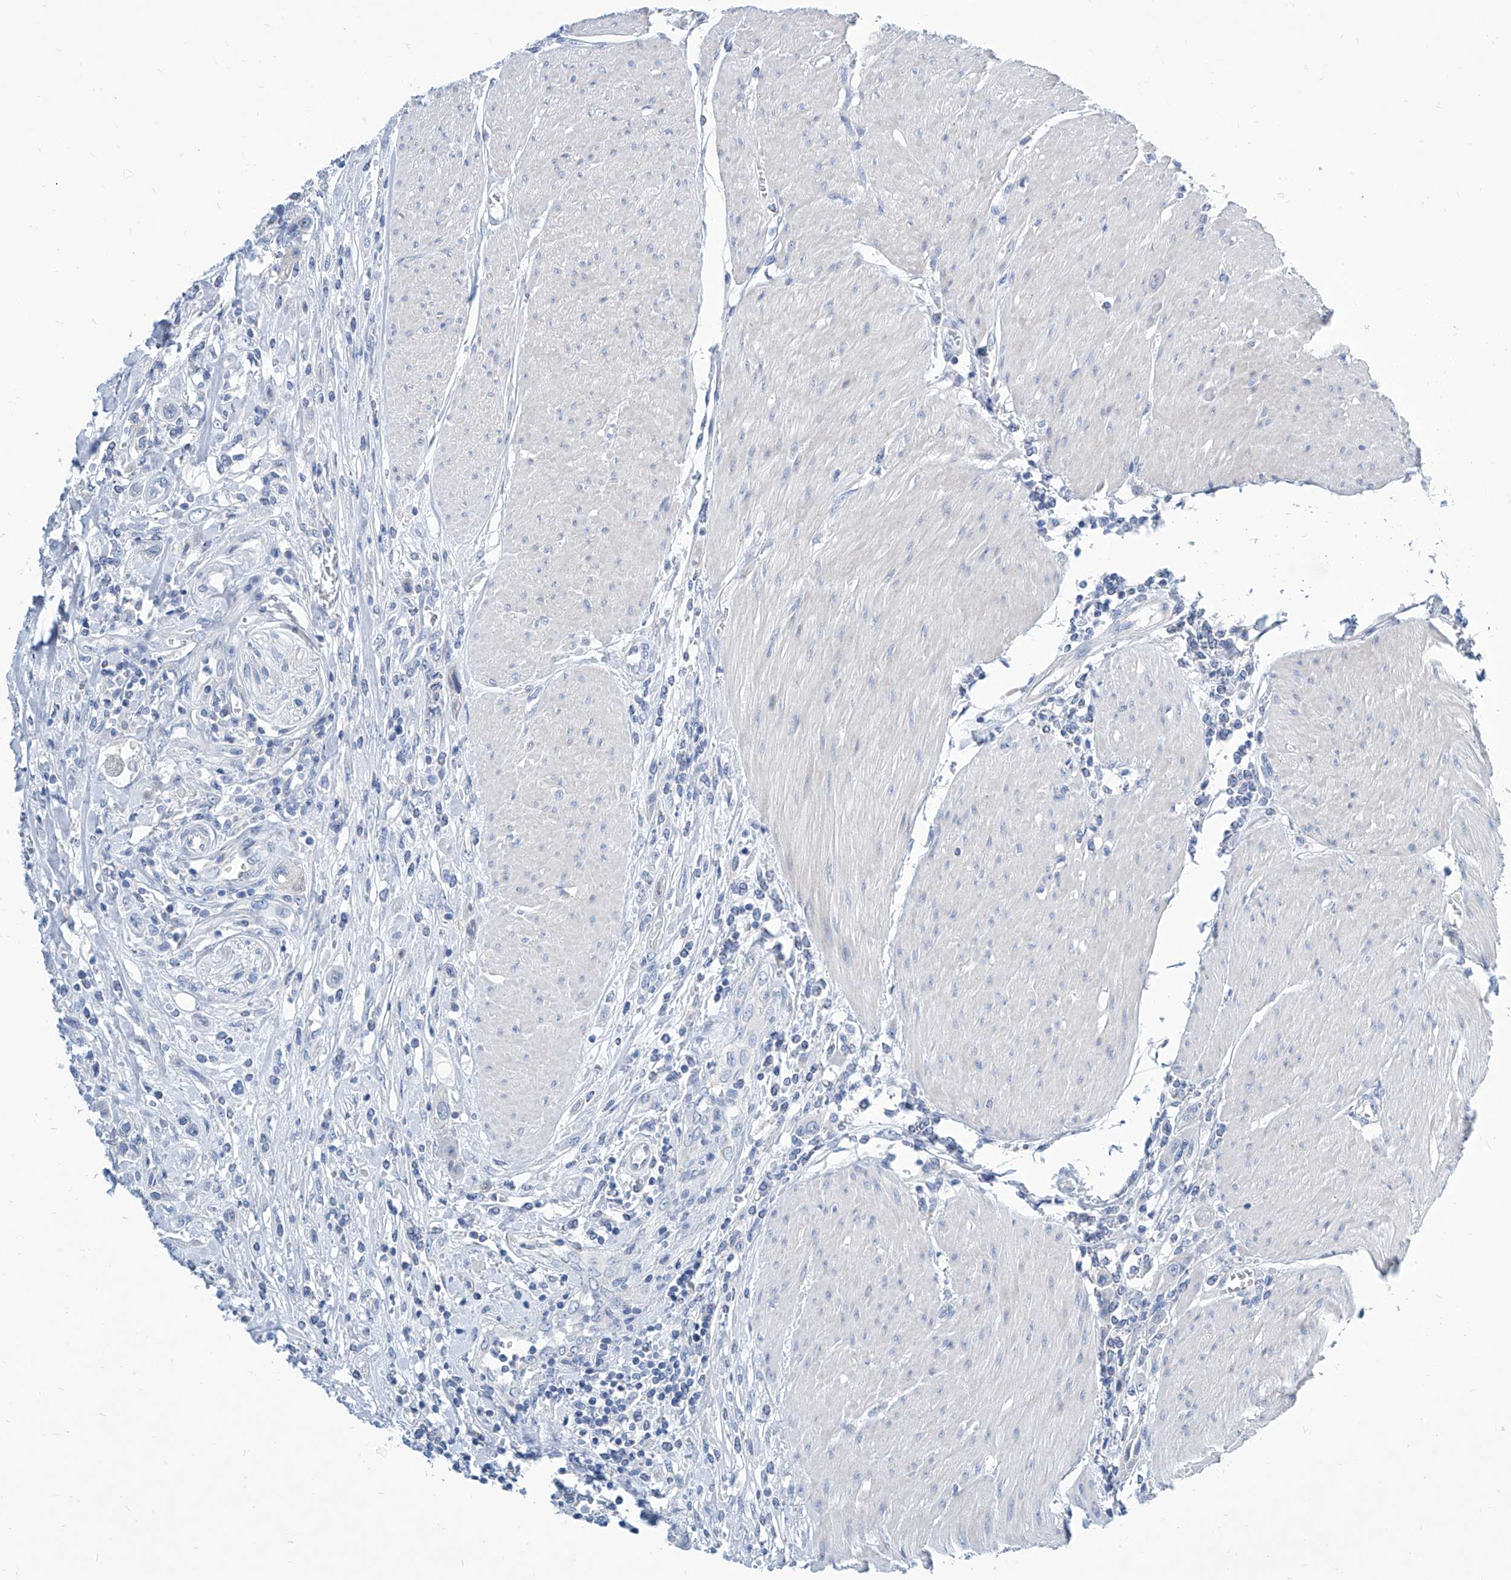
{"staining": {"intensity": "negative", "quantity": "none", "location": "none"}, "tissue": "urothelial cancer", "cell_type": "Tumor cells", "image_type": "cancer", "snomed": [{"axis": "morphology", "description": "Urothelial carcinoma, High grade"}, {"axis": "topography", "description": "Urinary bladder"}], "caption": "Protein analysis of urothelial carcinoma (high-grade) demonstrates no significant staining in tumor cells.", "gene": "ZNF519", "patient": {"sex": "male", "age": 50}}